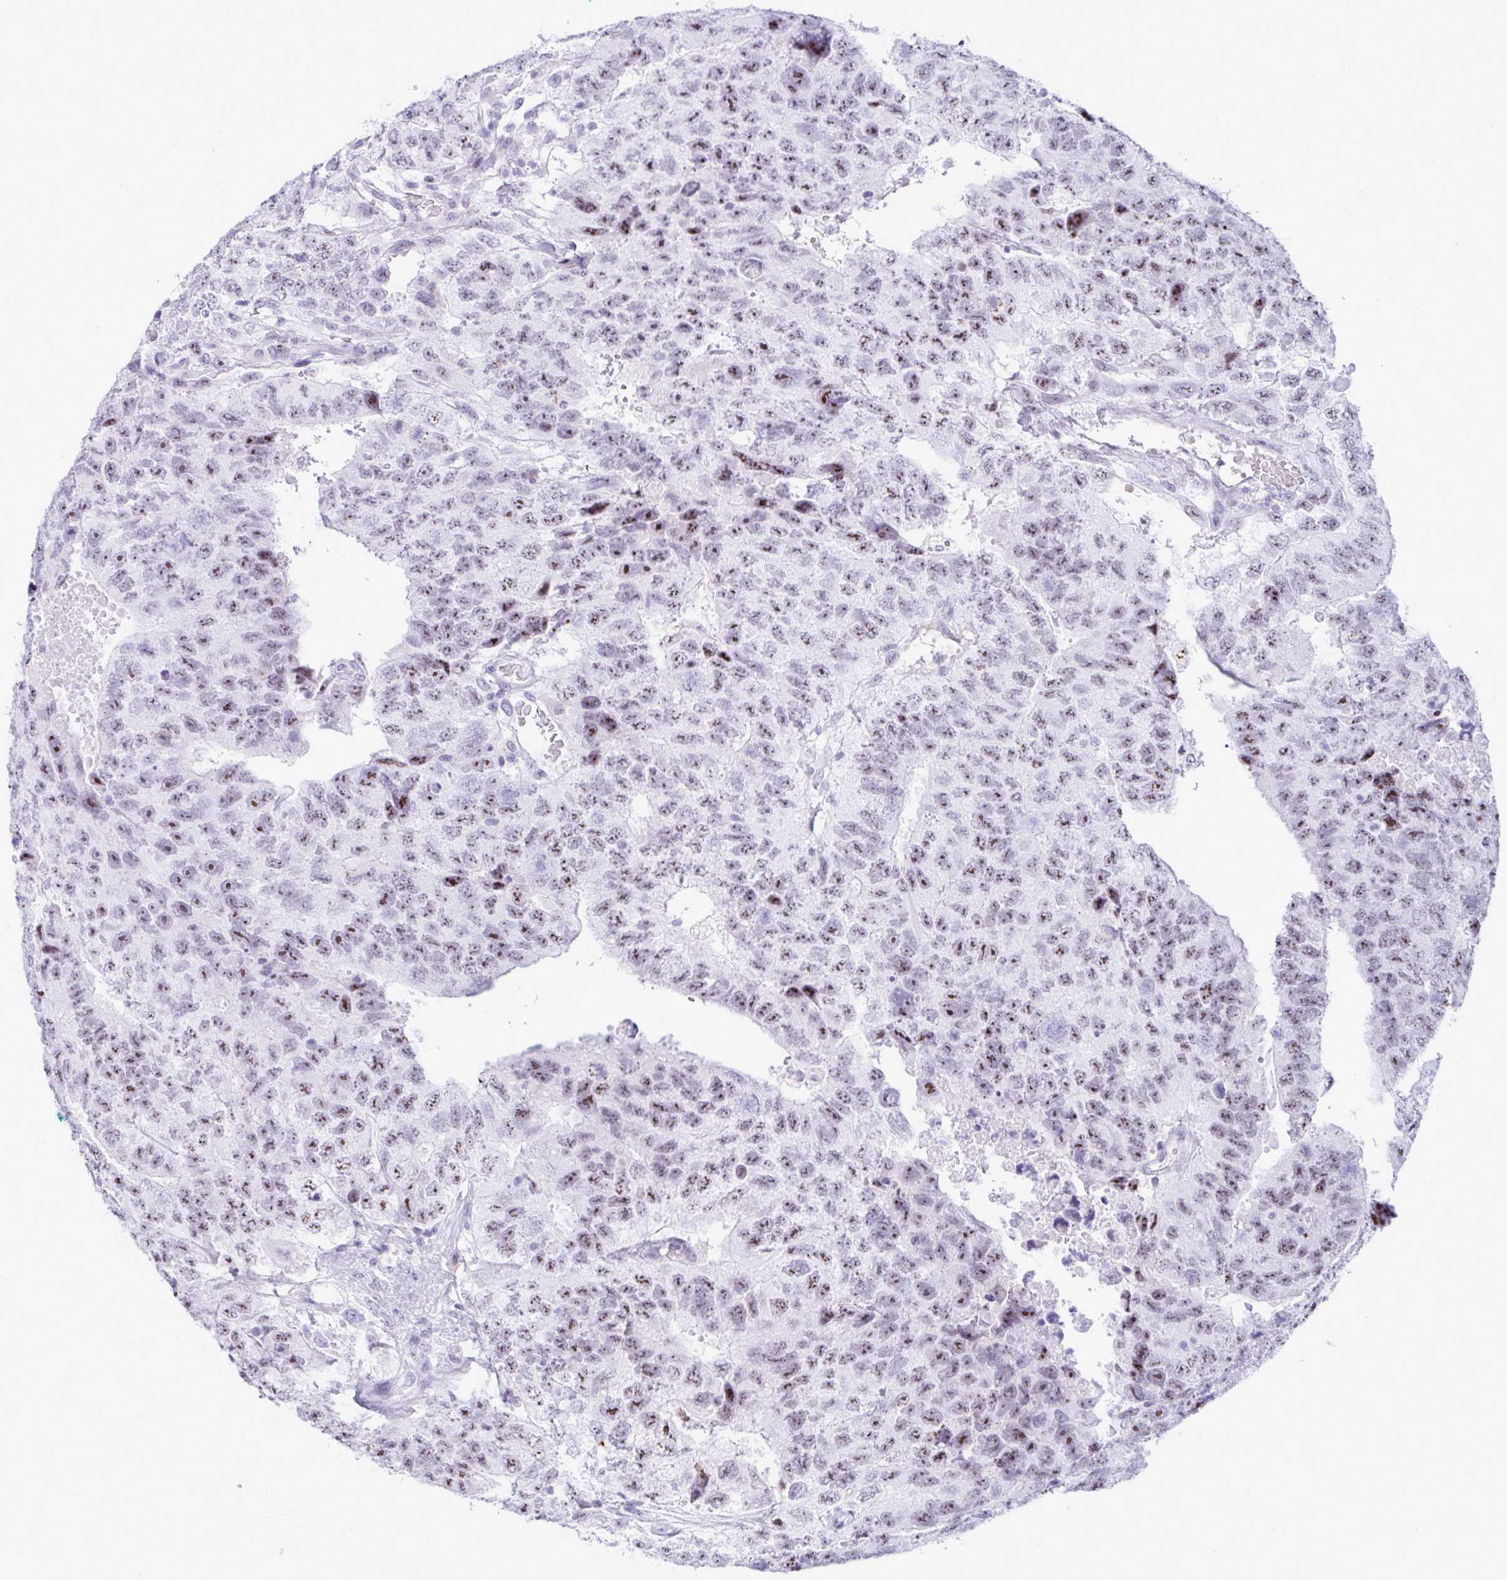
{"staining": {"intensity": "moderate", "quantity": "25%-75%", "location": "nuclear"}, "tissue": "testis cancer", "cell_type": "Tumor cells", "image_type": "cancer", "snomed": [{"axis": "morphology", "description": "Carcinoma, Embryonal, NOS"}, {"axis": "topography", "description": "Testis"}], "caption": "Testis cancer stained with a brown dye demonstrates moderate nuclear positive positivity in approximately 25%-75% of tumor cells.", "gene": "ELN", "patient": {"sex": "male", "age": 24}}